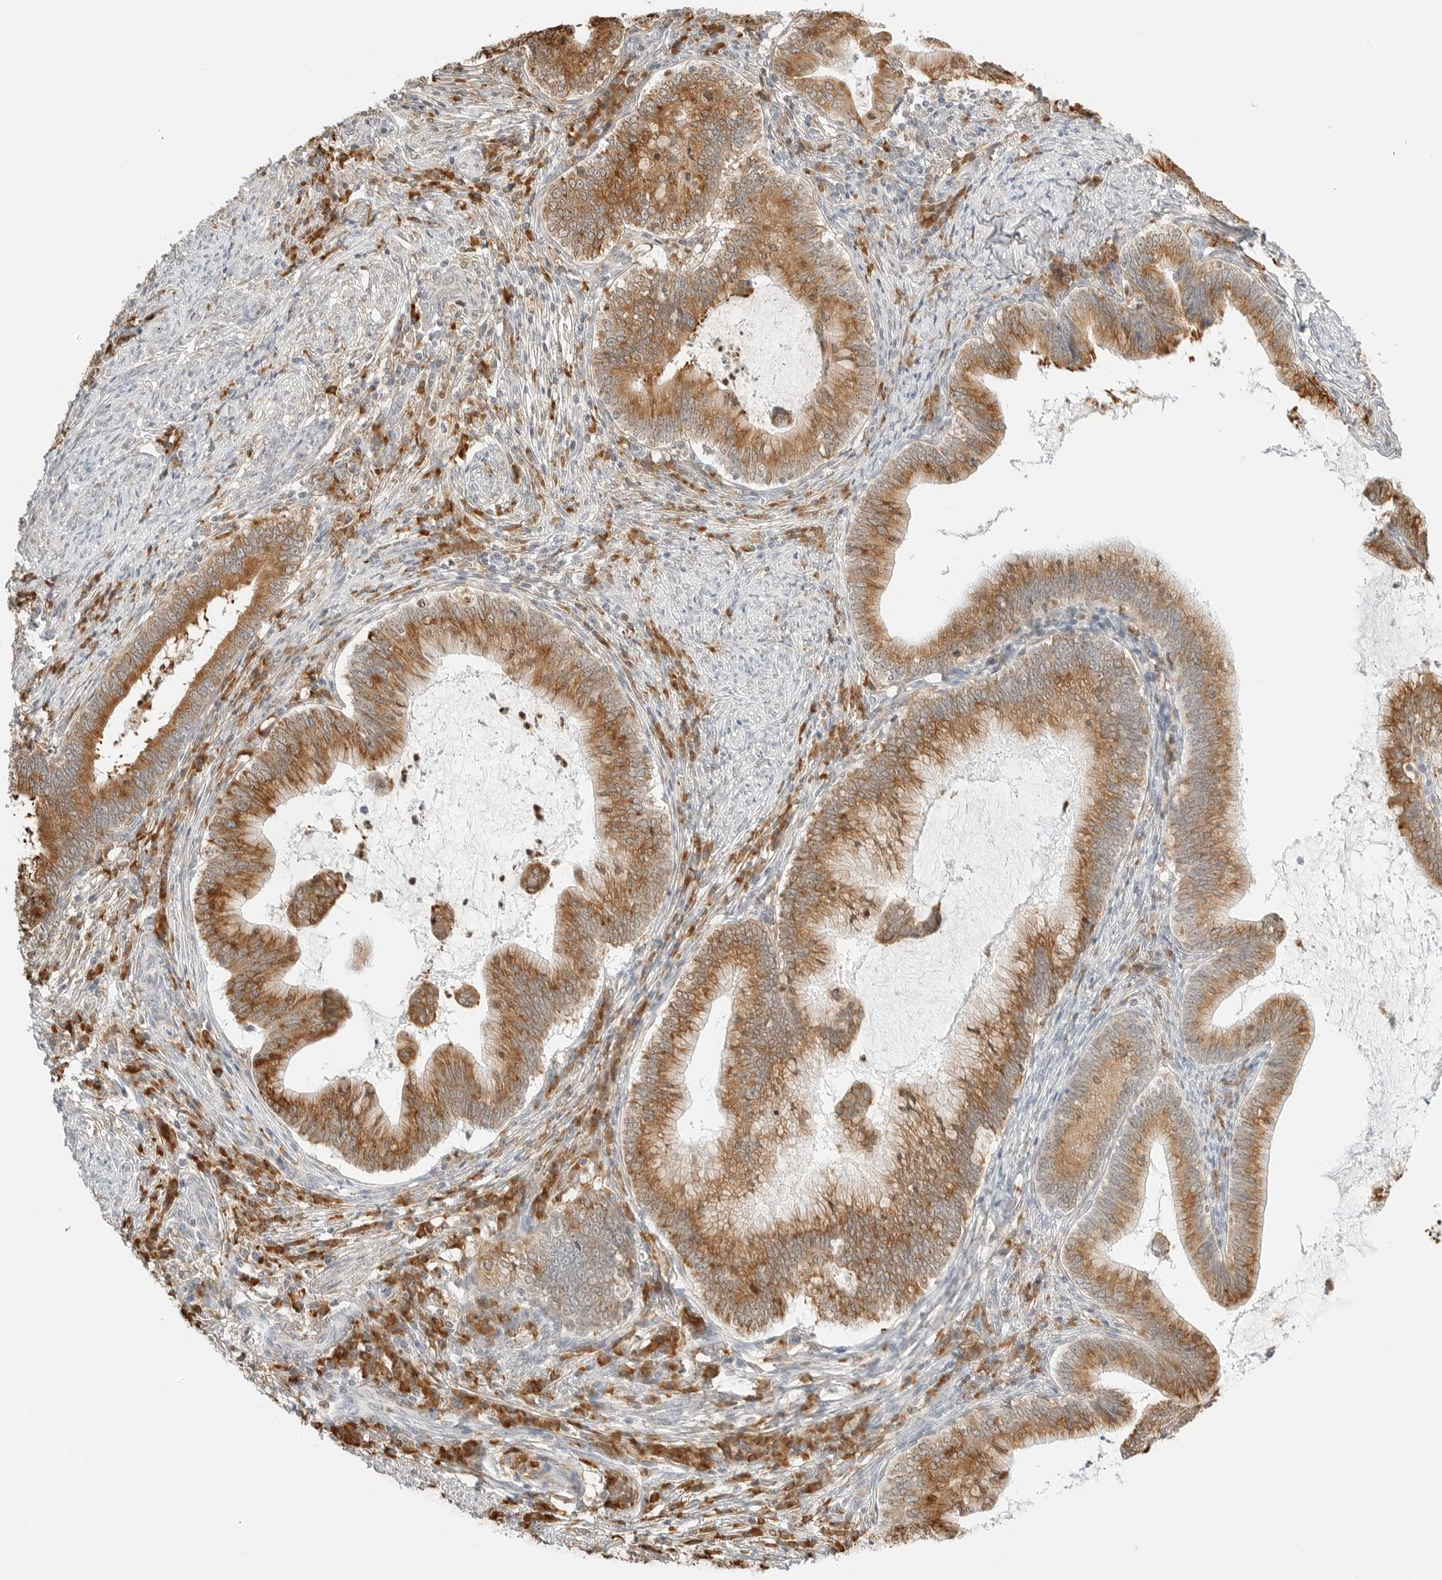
{"staining": {"intensity": "moderate", "quantity": ">75%", "location": "cytoplasmic/membranous"}, "tissue": "cervical cancer", "cell_type": "Tumor cells", "image_type": "cancer", "snomed": [{"axis": "morphology", "description": "Adenocarcinoma, NOS"}, {"axis": "topography", "description": "Cervix"}], "caption": "Moderate cytoplasmic/membranous protein positivity is present in approximately >75% of tumor cells in cervical adenocarcinoma.", "gene": "THEM4", "patient": {"sex": "female", "age": 36}}